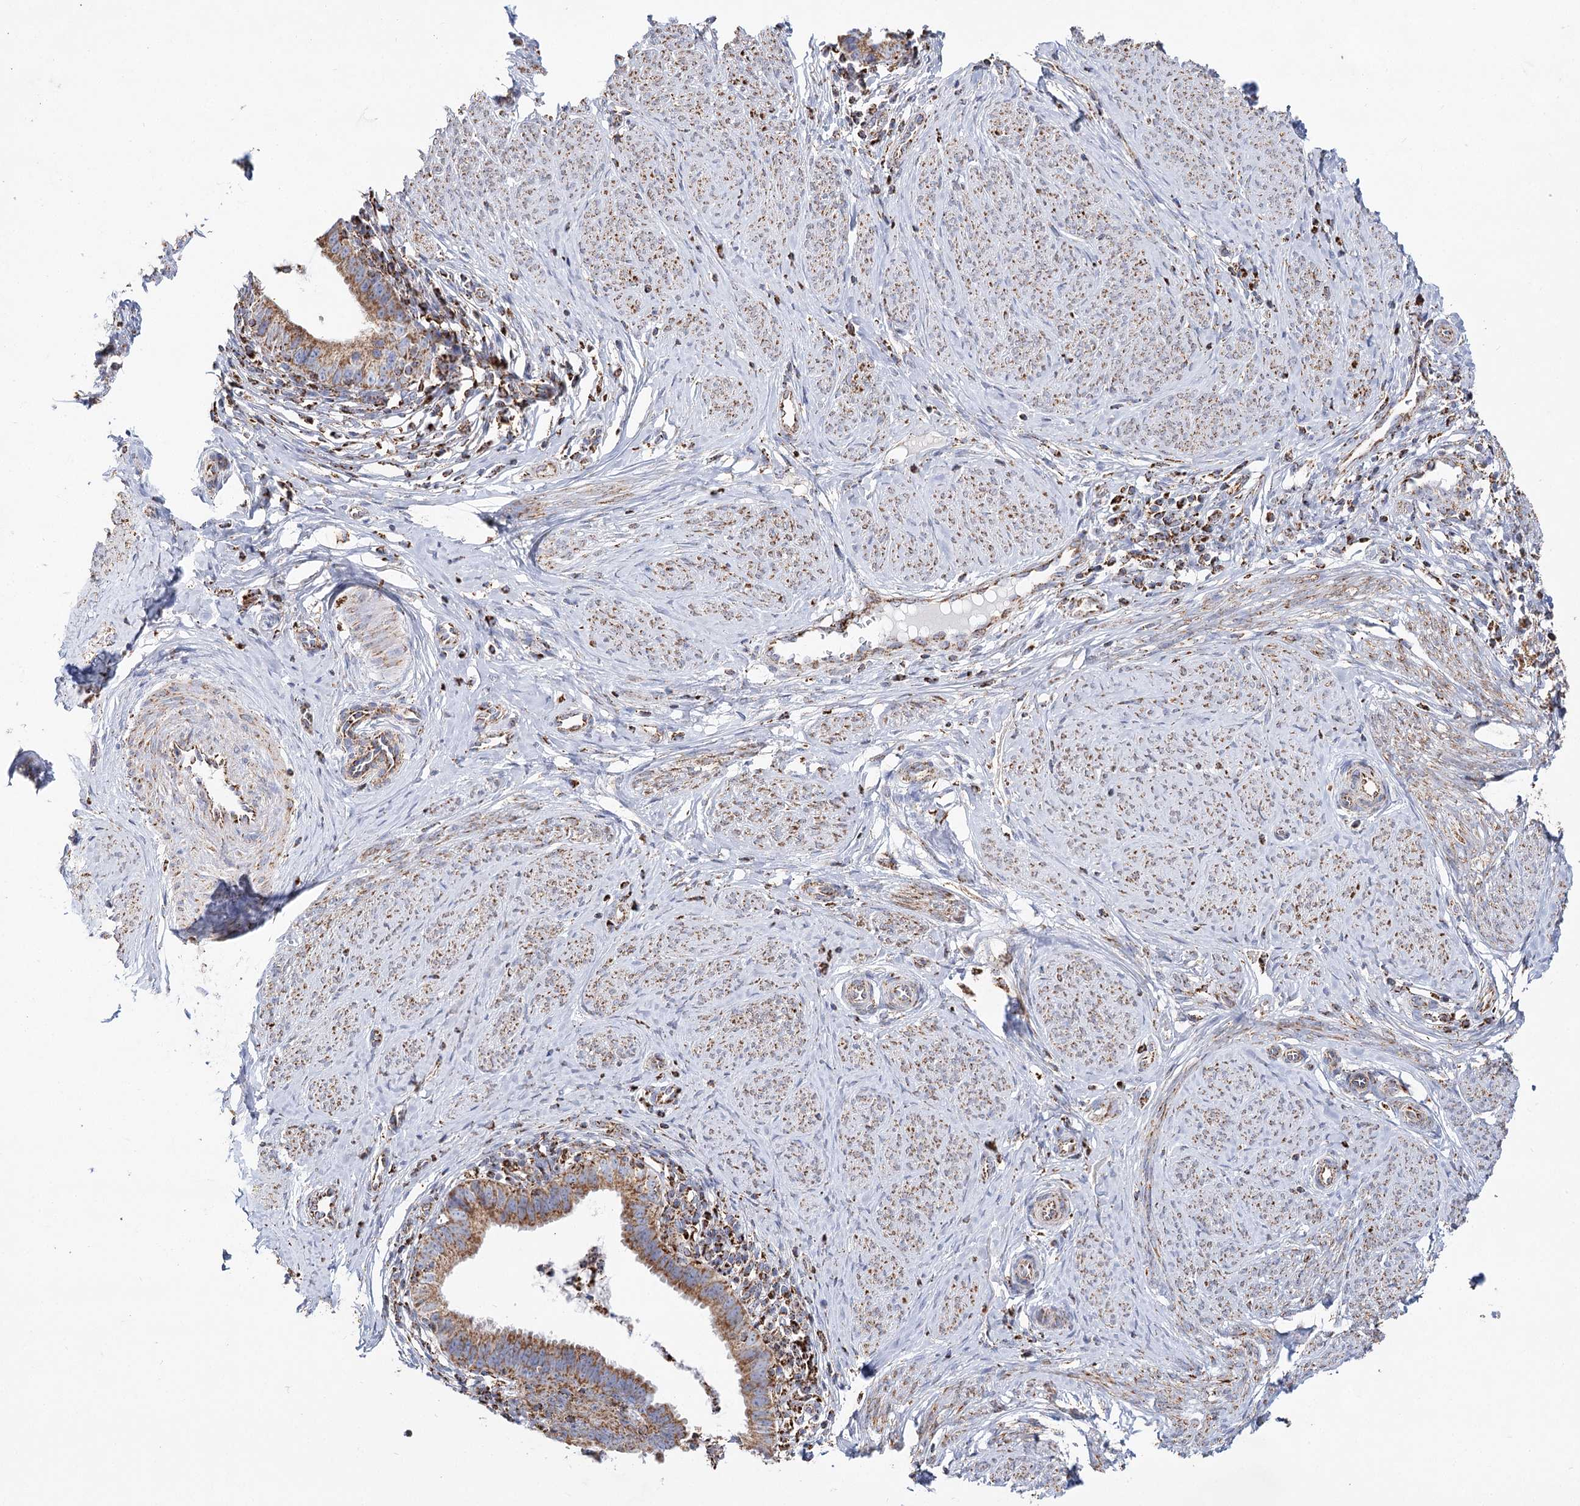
{"staining": {"intensity": "strong", "quantity": ">75%", "location": "cytoplasmic/membranous"}, "tissue": "cervical cancer", "cell_type": "Tumor cells", "image_type": "cancer", "snomed": [{"axis": "morphology", "description": "Adenocarcinoma, NOS"}, {"axis": "topography", "description": "Cervix"}], "caption": "Protein staining by IHC displays strong cytoplasmic/membranous staining in about >75% of tumor cells in cervical adenocarcinoma.", "gene": "NADK2", "patient": {"sex": "female", "age": 36}}